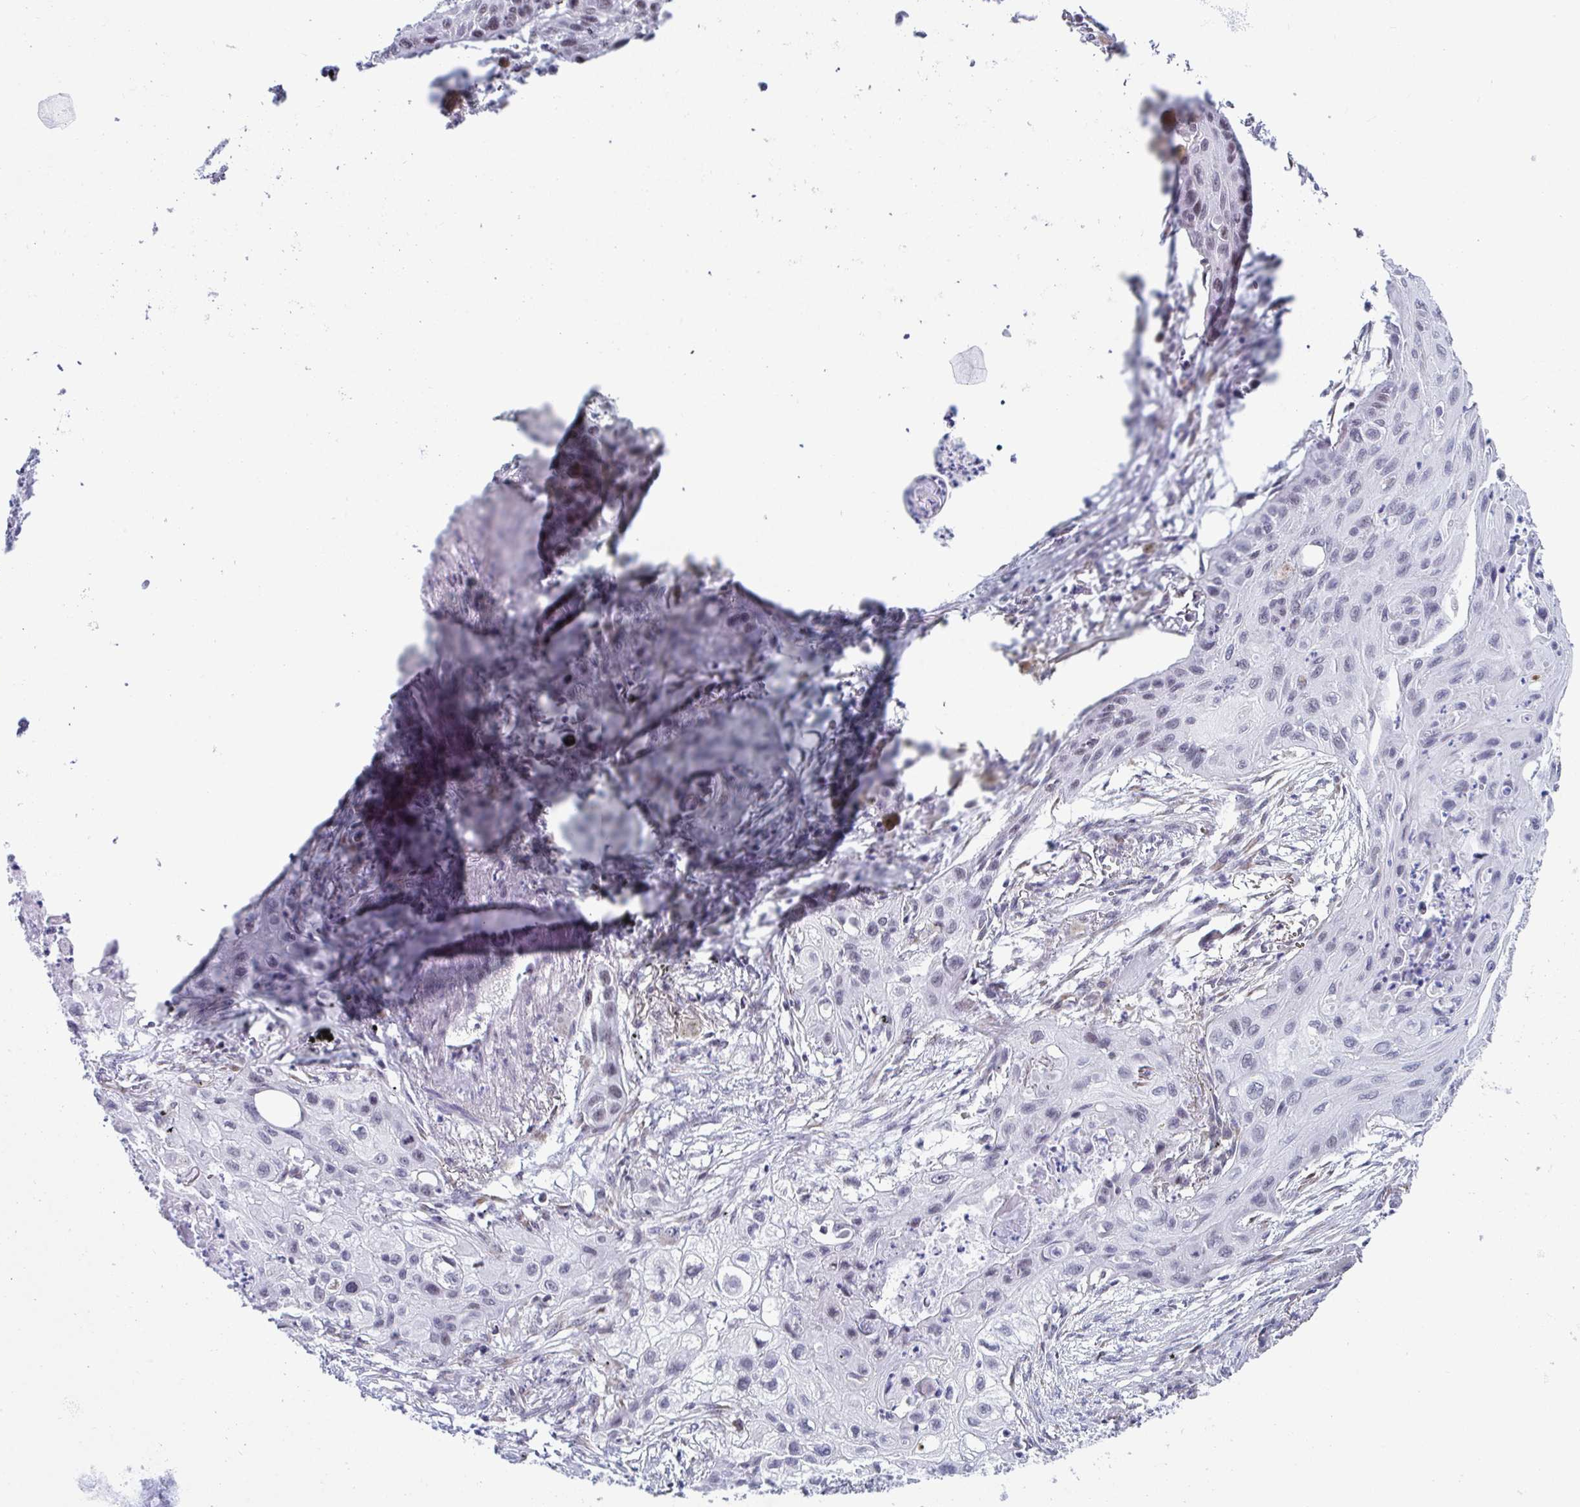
{"staining": {"intensity": "negative", "quantity": "none", "location": "none"}, "tissue": "lung cancer", "cell_type": "Tumor cells", "image_type": "cancer", "snomed": [{"axis": "morphology", "description": "Squamous cell carcinoma, NOS"}, {"axis": "topography", "description": "Lung"}], "caption": "An image of lung cancer stained for a protein displays no brown staining in tumor cells.", "gene": "WDR72", "patient": {"sex": "male", "age": 71}}